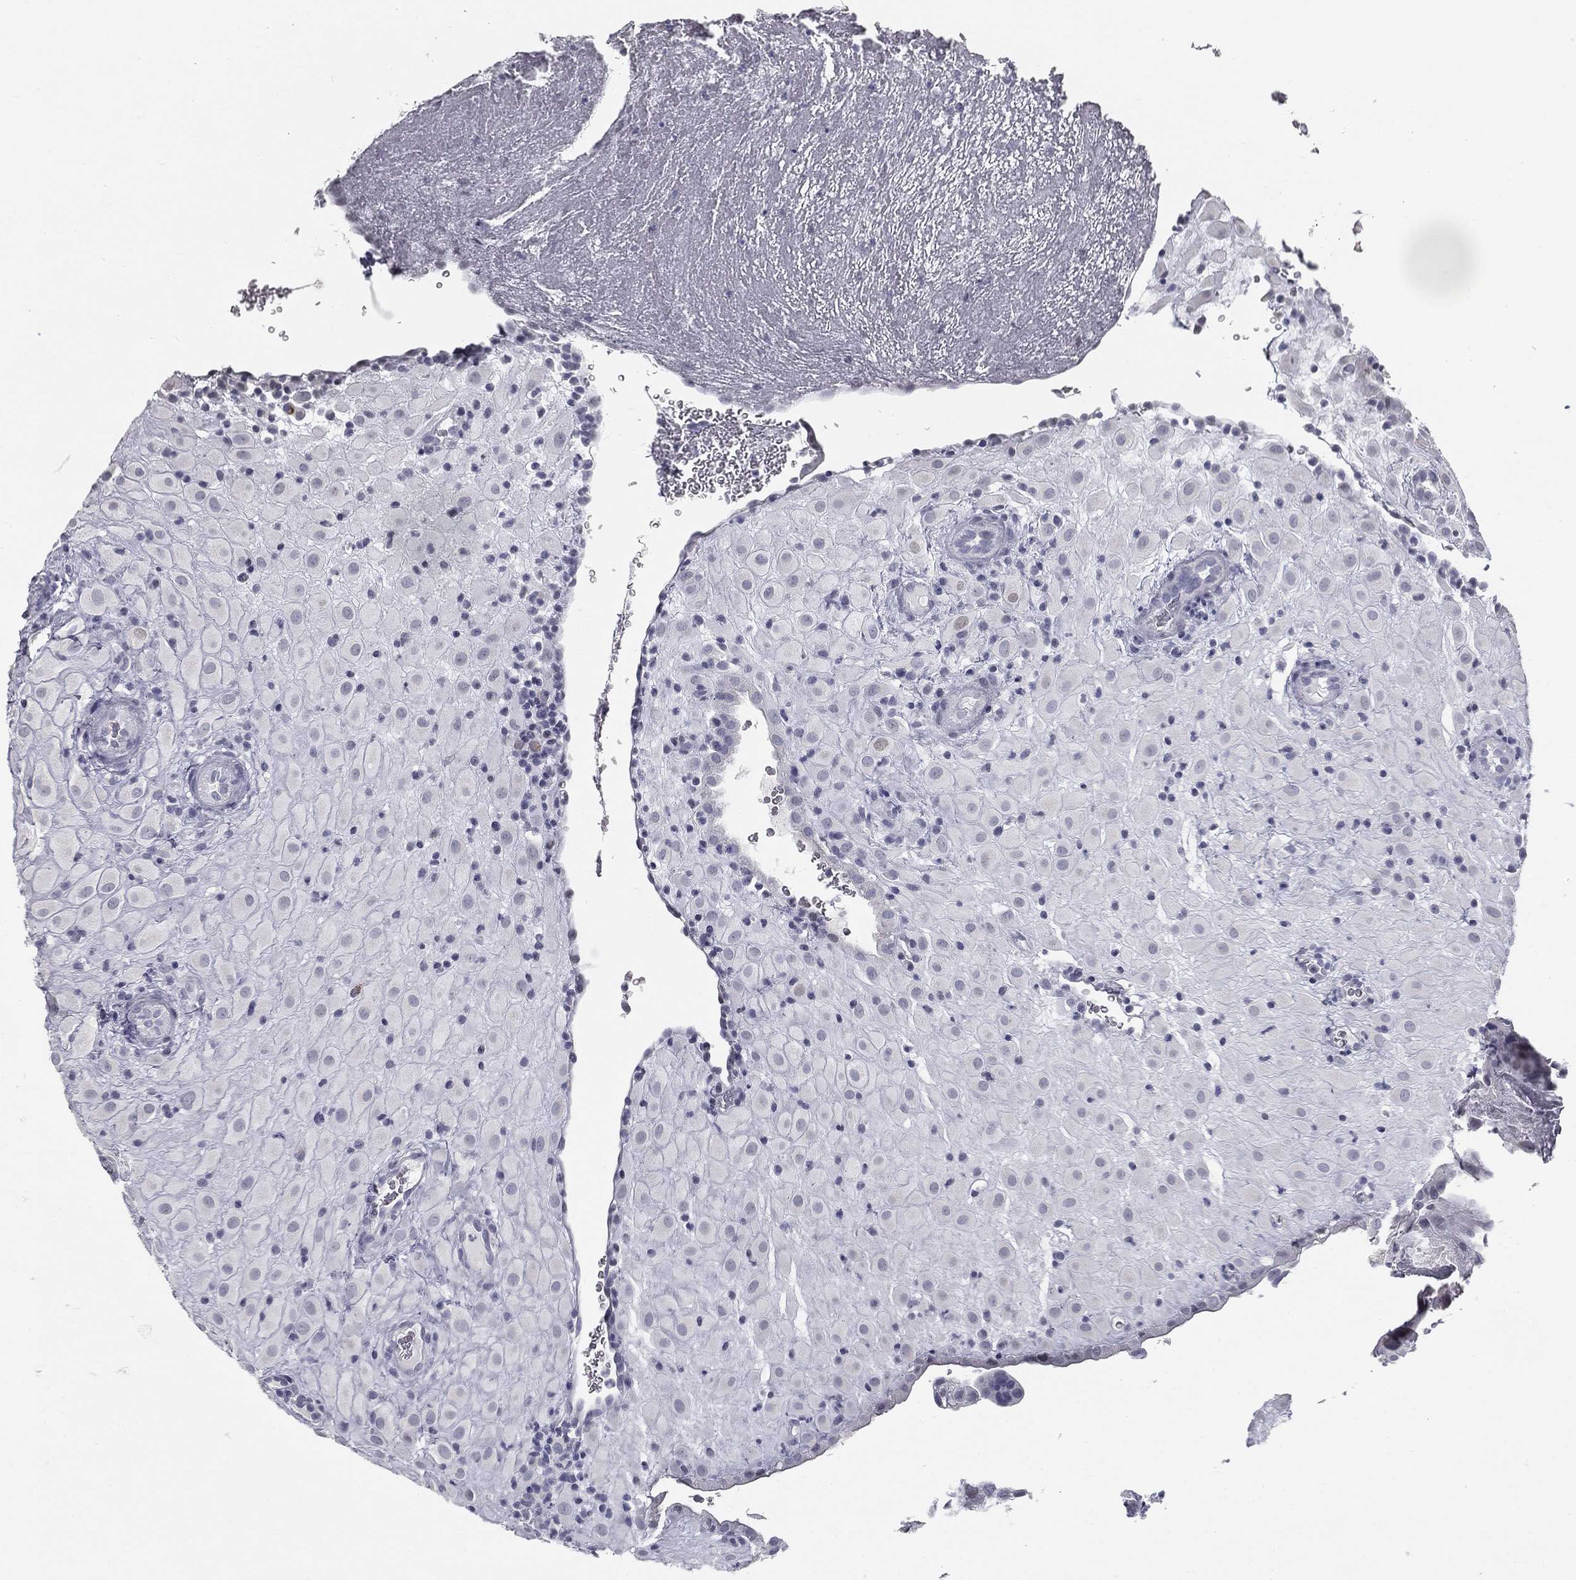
{"staining": {"intensity": "negative", "quantity": "none", "location": "none"}, "tissue": "placenta", "cell_type": "Decidual cells", "image_type": "normal", "snomed": [{"axis": "morphology", "description": "Normal tissue, NOS"}, {"axis": "topography", "description": "Placenta"}], "caption": "DAB (3,3'-diaminobenzidine) immunohistochemical staining of benign placenta displays no significant staining in decidual cells. (Stains: DAB immunohistochemistry with hematoxylin counter stain, Microscopy: brightfield microscopy at high magnification).", "gene": "TPO", "patient": {"sex": "female", "age": 19}}